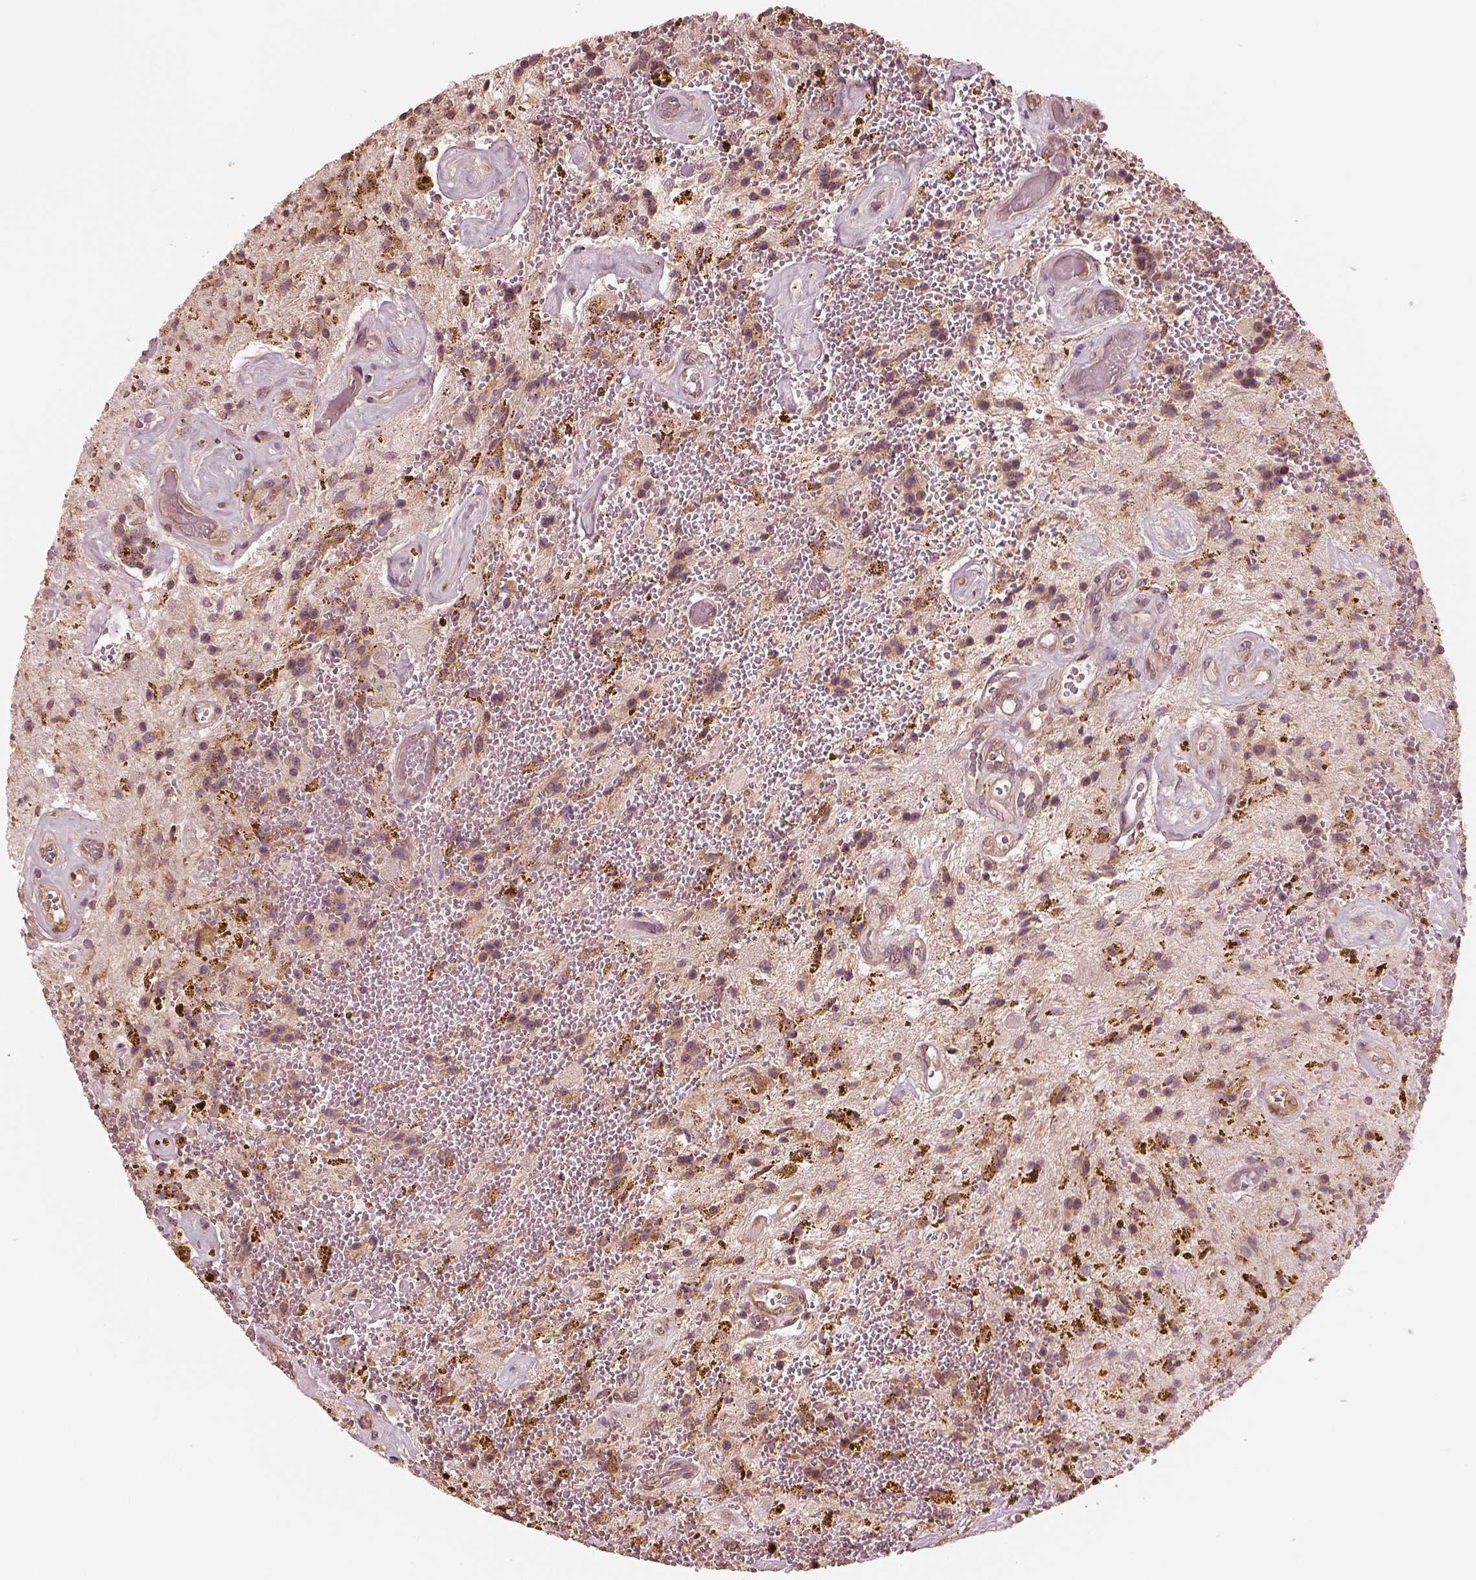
{"staining": {"intensity": "weak", "quantity": ">75%", "location": "cytoplasmic/membranous"}, "tissue": "glioma", "cell_type": "Tumor cells", "image_type": "cancer", "snomed": [{"axis": "morphology", "description": "Glioma, malignant, Low grade"}, {"axis": "topography", "description": "Cerebellum"}], "caption": "Protein analysis of malignant glioma (low-grade) tissue displays weak cytoplasmic/membranous expression in approximately >75% of tumor cells.", "gene": "RPS5", "patient": {"sex": "female", "age": 14}}